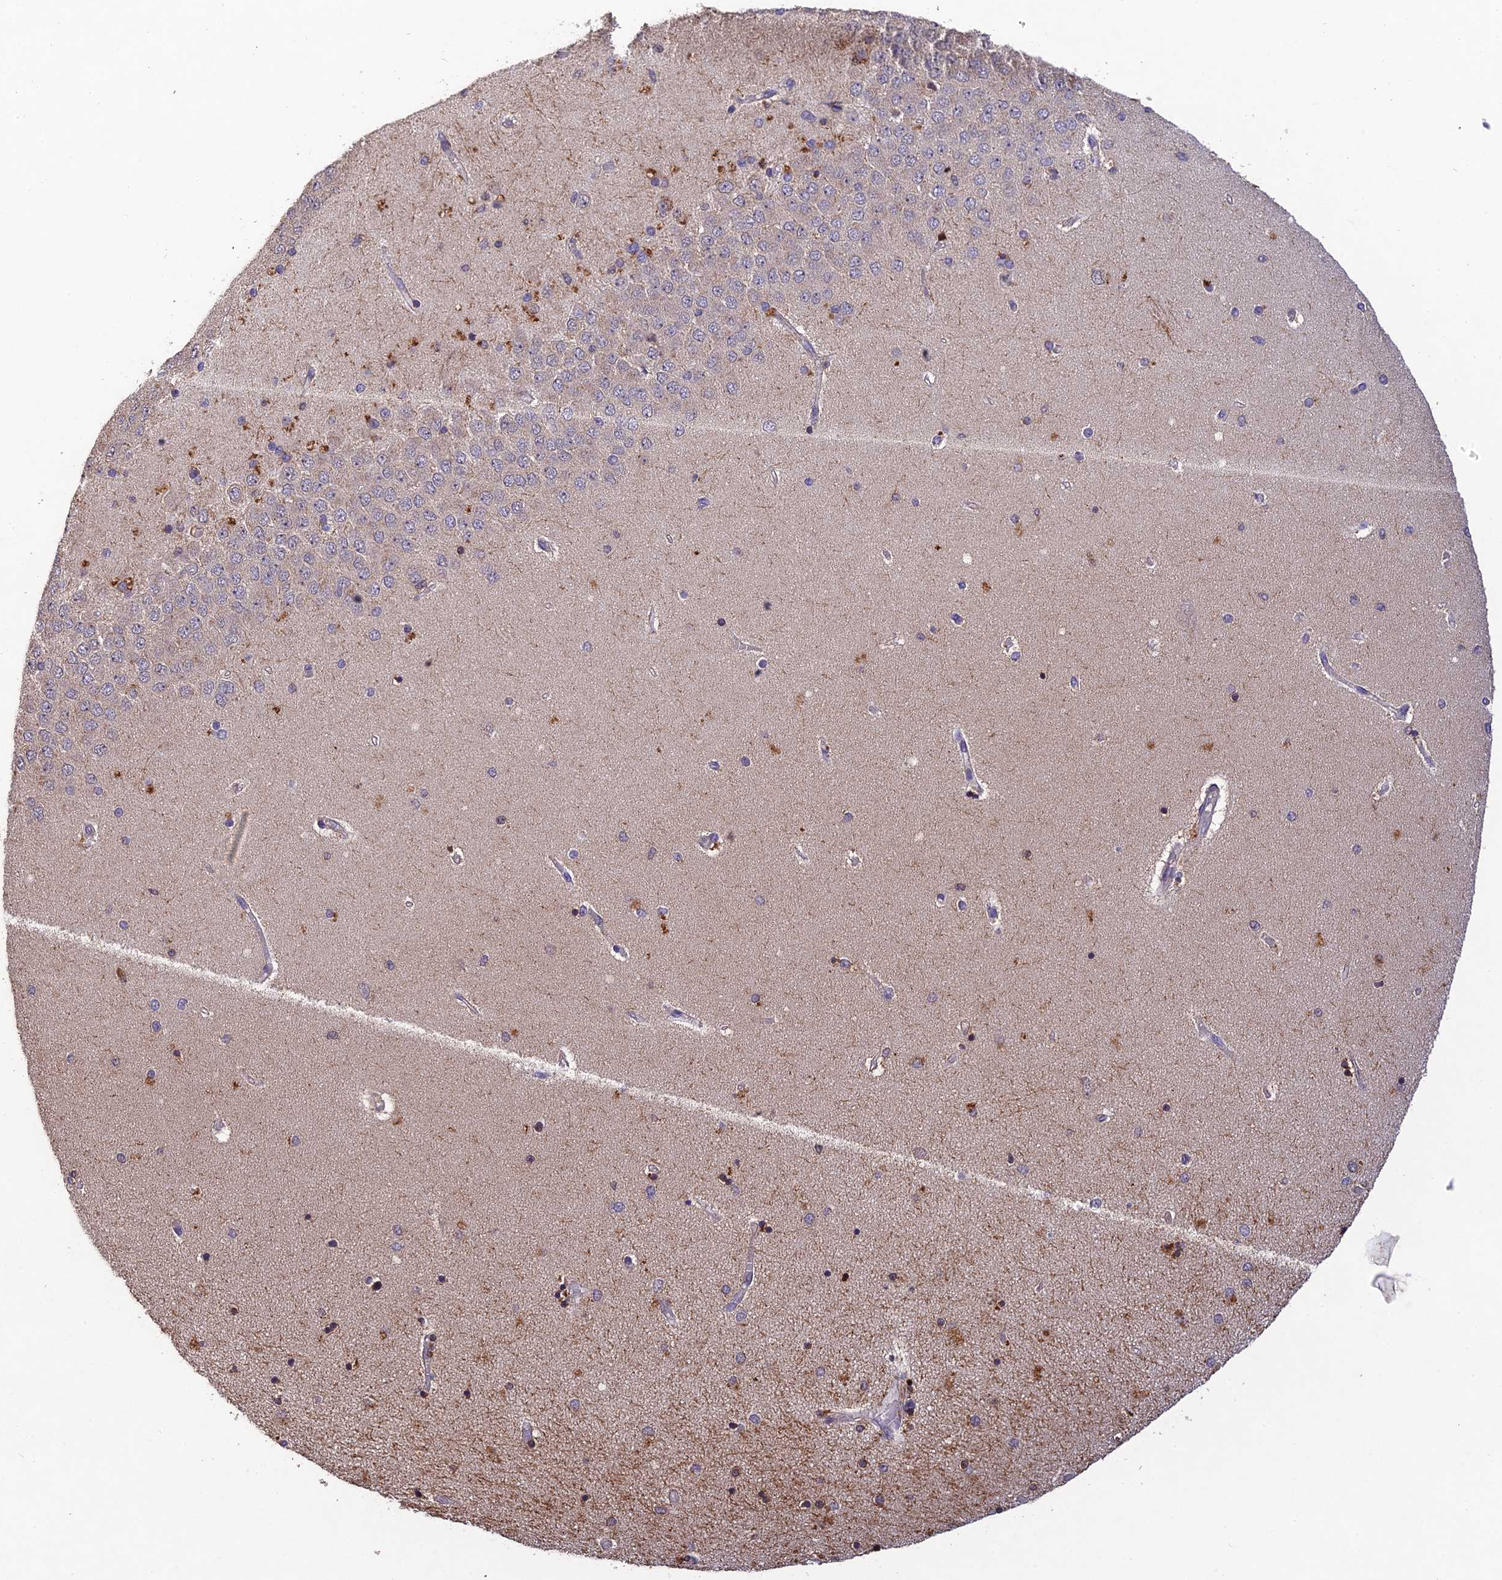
{"staining": {"intensity": "weak", "quantity": "<25%", "location": "cytoplasmic/membranous"}, "tissue": "hippocampus", "cell_type": "Glial cells", "image_type": "normal", "snomed": [{"axis": "morphology", "description": "Normal tissue, NOS"}, {"axis": "topography", "description": "Hippocampus"}], "caption": "Immunohistochemistry photomicrograph of benign hippocampus stained for a protein (brown), which displays no positivity in glial cells.", "gene": "DENND5B", "patient": {"sex": "female", "age": 54}}